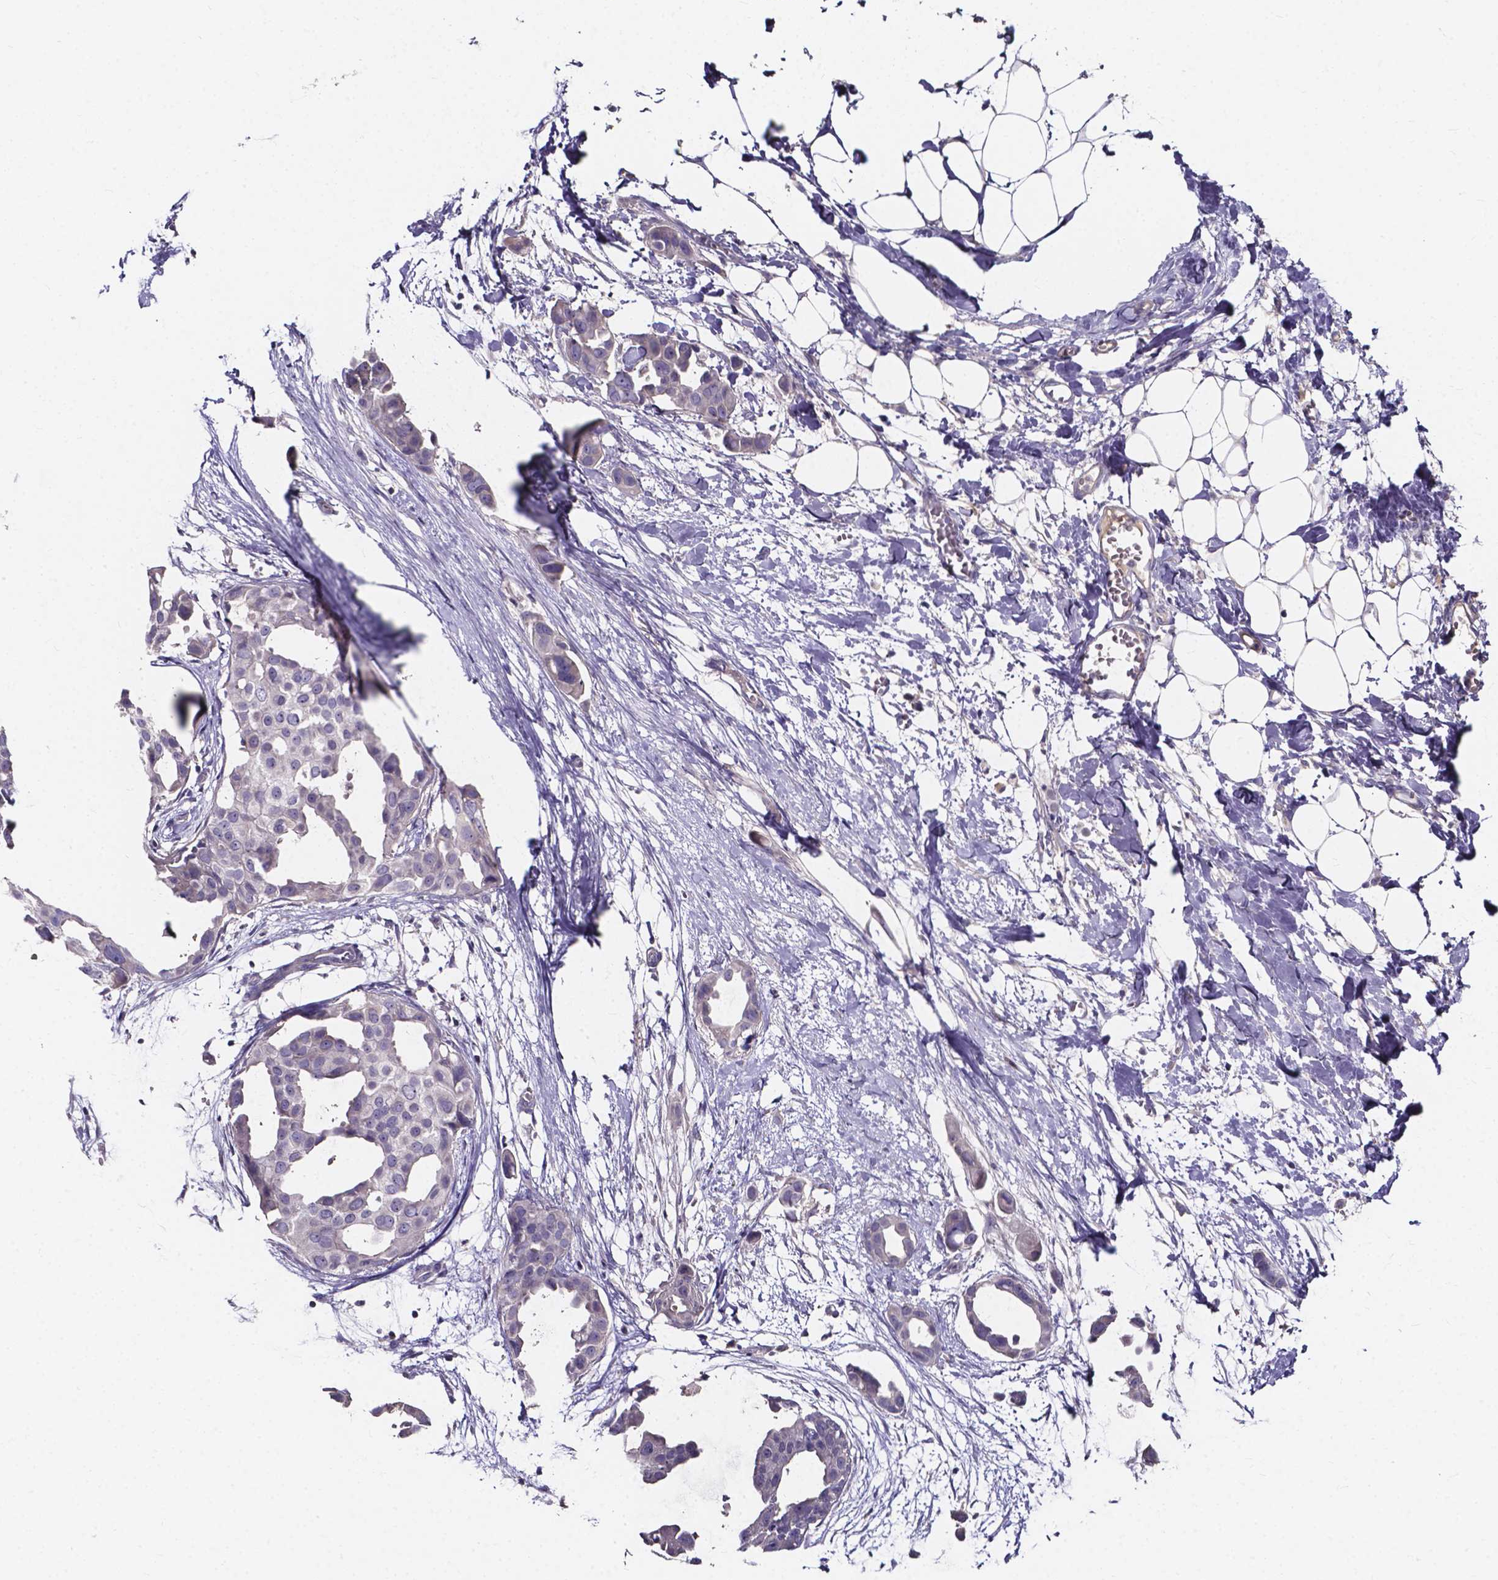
{"staining": {"intensity": "negative", "quantity": "none", "location": "none"}, "tissue": "breast cancer", "cell_type": "Tumor cells", "image_type": "cancer", "snomed": [{"axis": "morphology", "description": "Duct carcinoma"}, {"axis": "topography", "description": "Breast"}], "caption": "Protein analysis of breast cancer (invasive ductal carcinoma) reveals no significant staining in tumor cells.", "gene": "SPOCD1", "patient": {"sex": "female", "age": 38}}